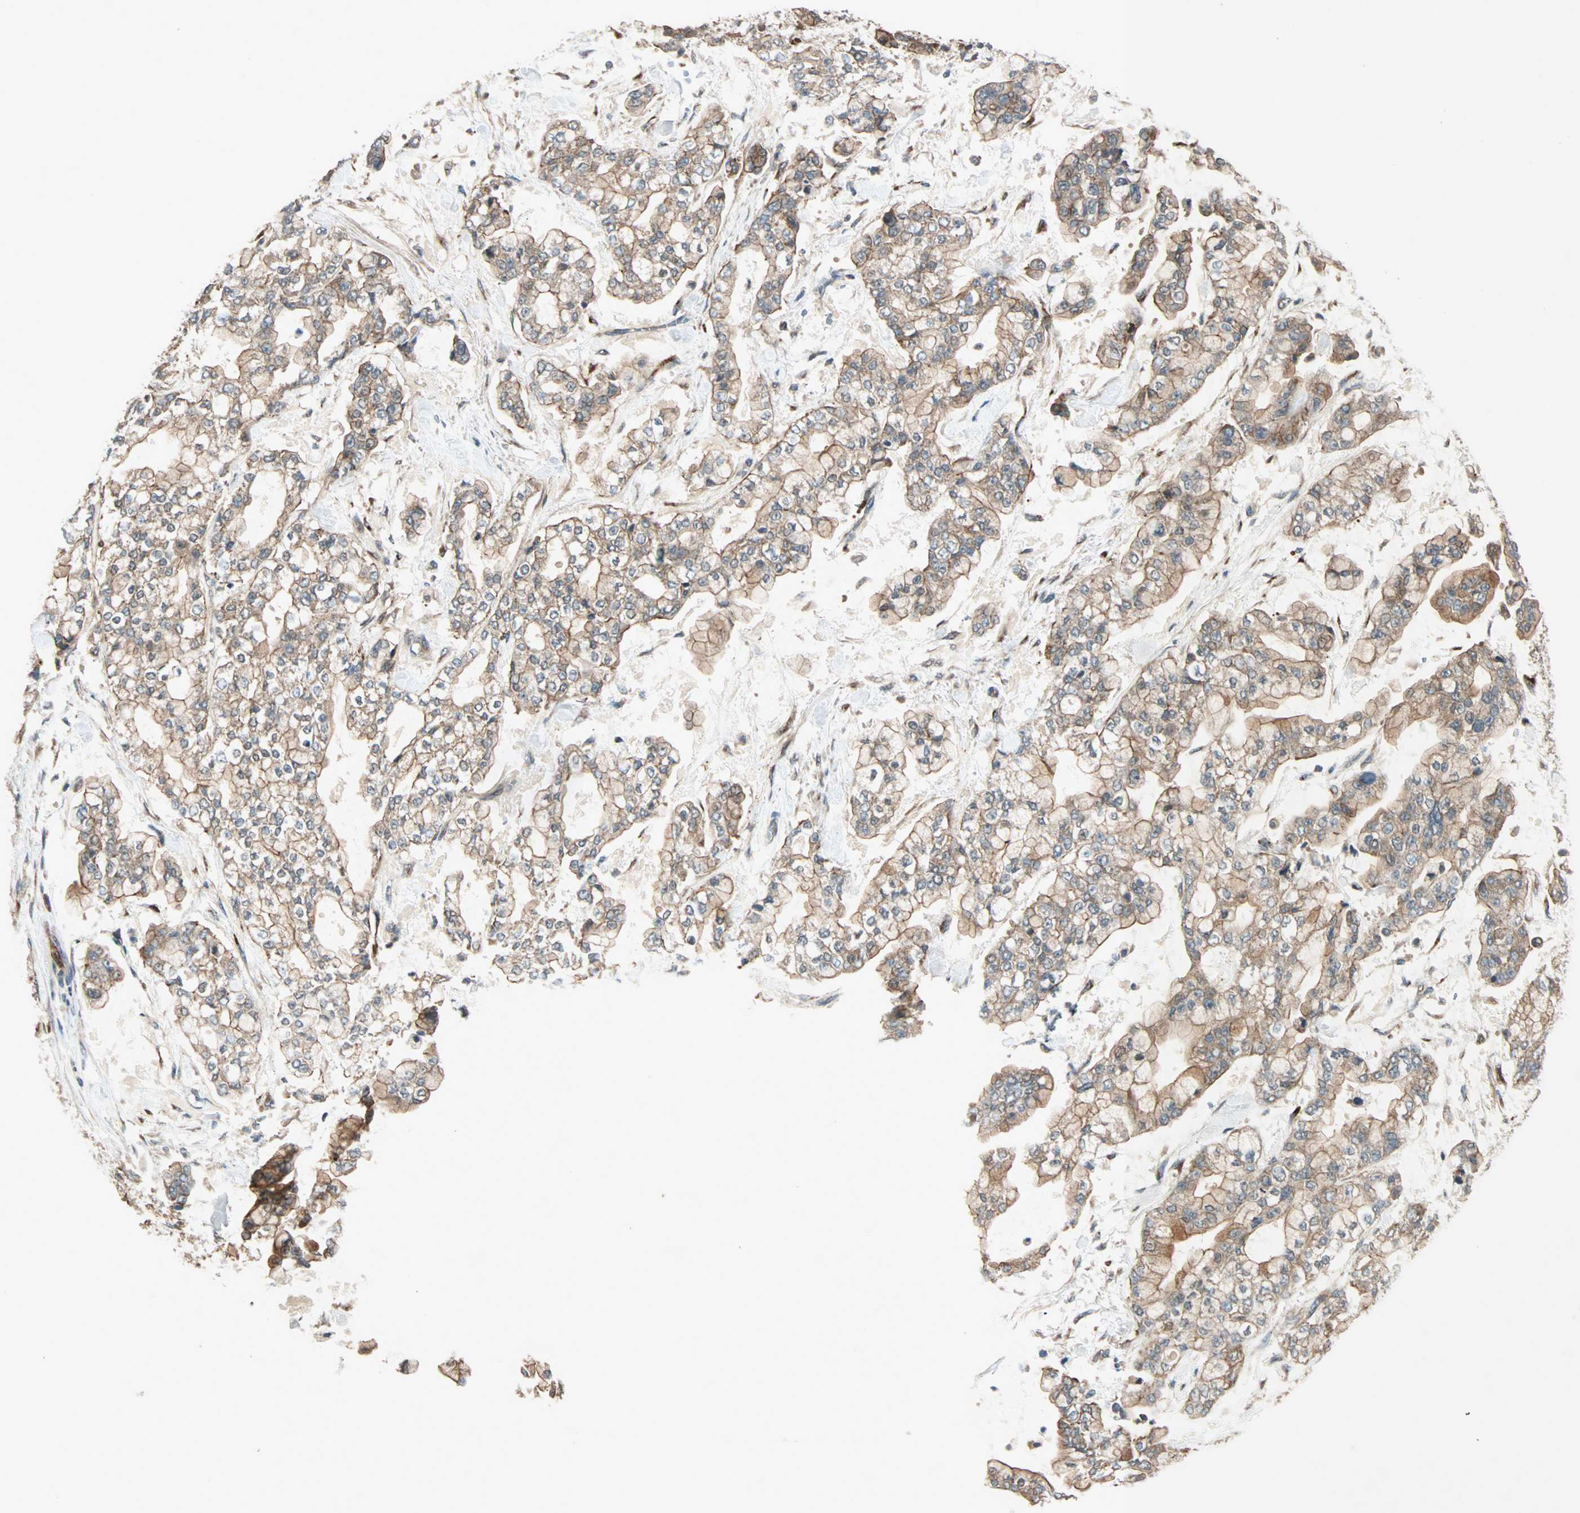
{"staining": {"intensity": "moderate", "quantity": ">75%", "location": "cytoplasmic/membranous"}, "tissue": "stomach cancer", "cell_type": "Tumor cells", "image_type": "cancer", "snomed": [{"axis": "morphology", "description": "Normal tissue, NOS"}, {"axis": "morphology", "description": "Adenocarcinoma, NOS"}, {"axis": "topography", "description": "Stomach, upper"}, {"axis": "topography", "description": "Stomach"}], "caption": "Protein expression analysis of adenocarcinoma (stomach) demonstrates moderate cytoplasmic/membranous expression in approximately >75% of tumor cells.", "gene": "MAP3K21", "patient": {"sex": "male", "age": 76}}